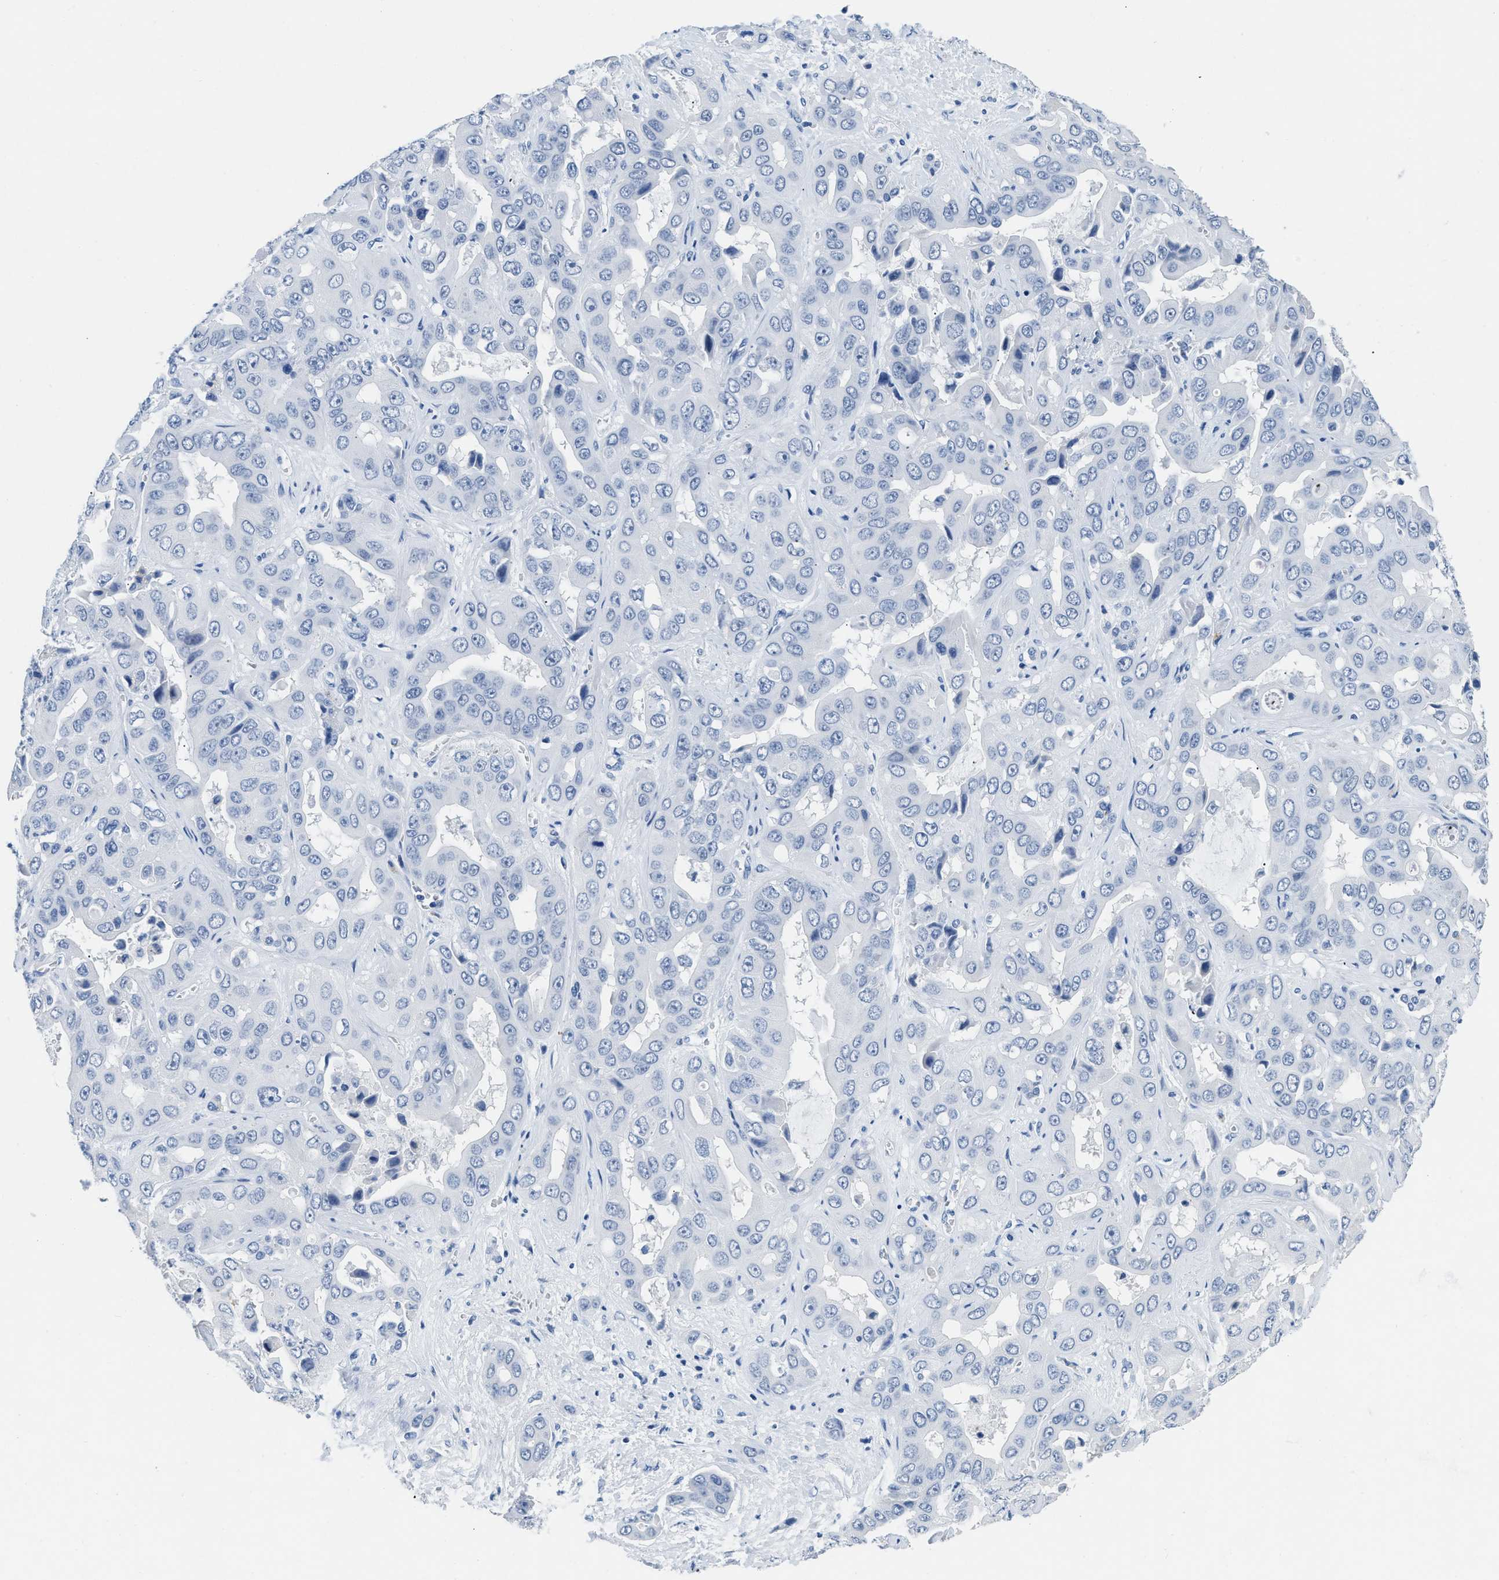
{"staining": {"intensity": "negative", "quantity": "none", "location": "none"}, "tissue": "liver cancer", "cell_type": "Tumor cells", "image_type": "cancer", "snomed": [{"axis": "morphology", "description": "Cholangiocarcinoma"}, {"axis": "topography", "description": "Liver"}], "caption": "This is a image of IHC staining of liver cancer, which shows no positivity in tumor cells.", "gene": "NFATC2", "patient": {"sex": "female", "age": 52}}